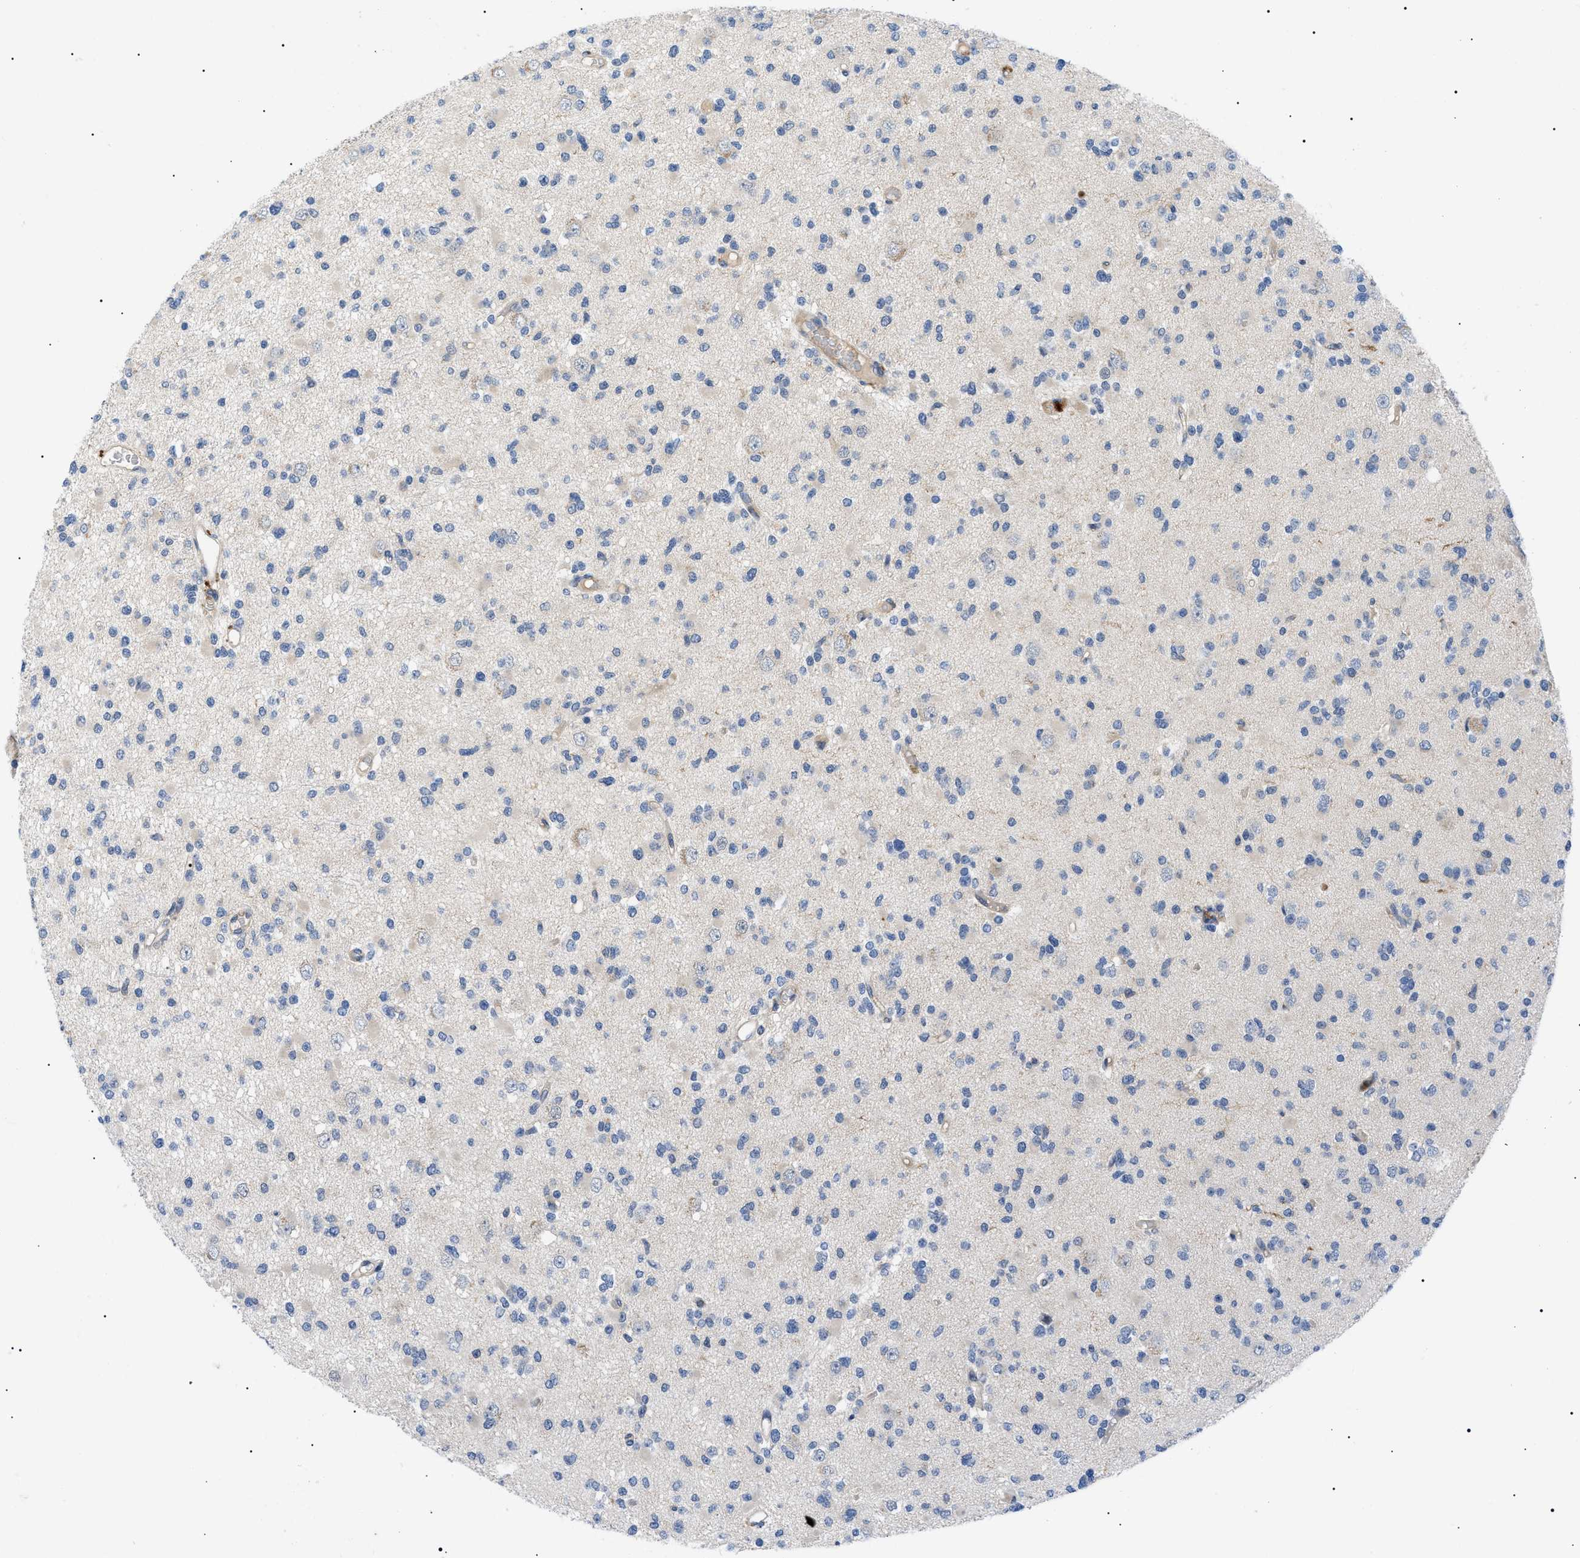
{"staining": {"intensity": "negative", "quantity": "none", "location": "none"}, "tissue": "glioma", "cell_type": "Tumor cells", "image_type": "cancer", "snomed": [{"axis": "morphology", "description": "Glioma, malignant, Low grade"}, {"axis": "topography", "description": "Brain"}], "caption": "Histopathology image shows no significant protein positivity in tumor cells of malignant glioma (low-grade).", "gene": "RIPK1", "patient": {"sex": "female", "age": 22}}